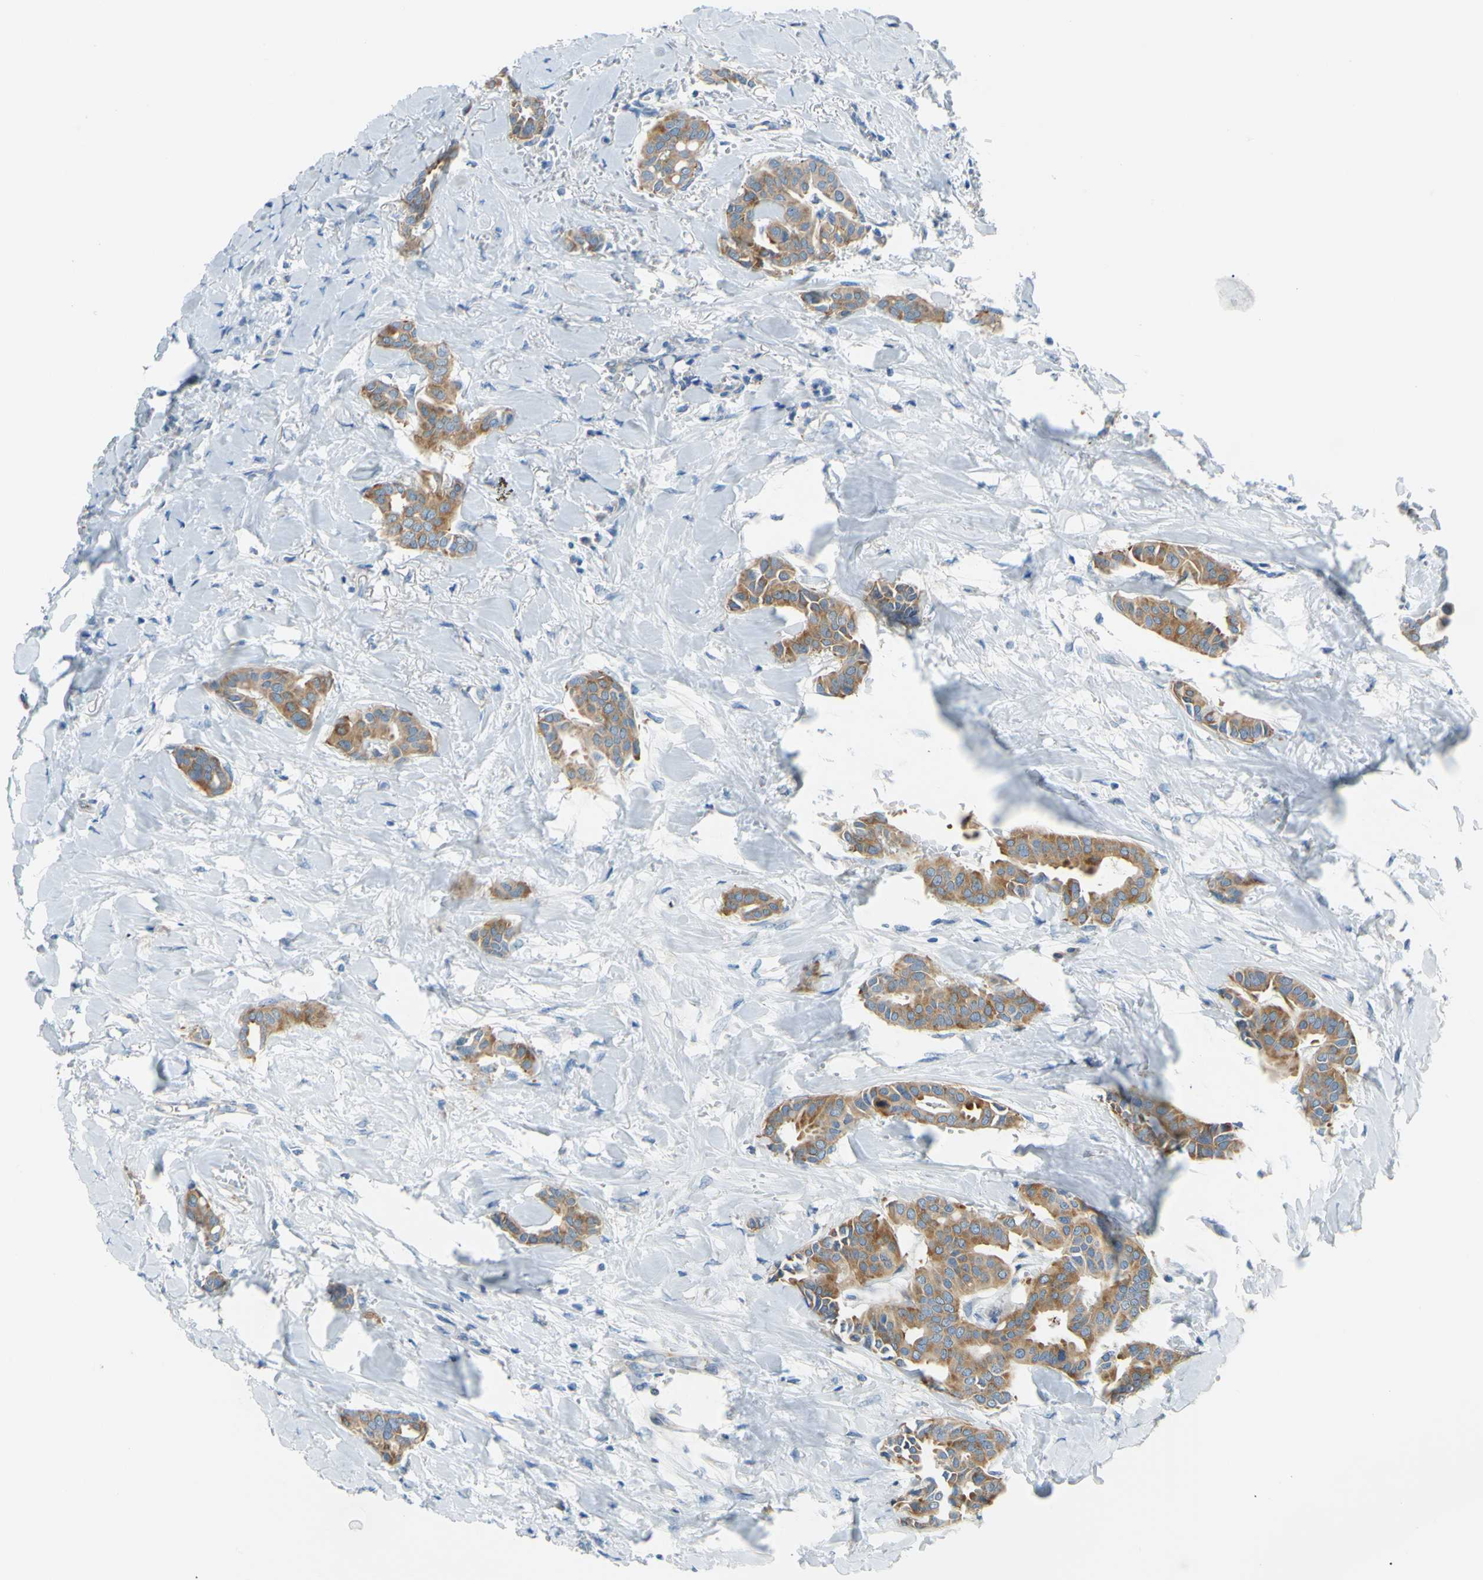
{"staining": {"intensity": "moderate", "quantity": ">75%", "location": "cytoplasmic/membranous"}, "tissue": "head and neck cancer", "cell_type": "Tumor cells", "image_type": "cancer", "snomed": [{"axis": "morphology", "description": "Adenocarcinoma, NOS"}, {"axis": "topography", "description": "Salivary gland"}, {"axis": "topography", "description": "Head-Neck"}], "caption": "Approximately >75% of tumor cells in adenocarcinoma (head and neck) demonstrate moderate cytoplasmic/membranous protein positivity as visualized by brown immunohistochemical staining.", "gene": "FRMD4B", "patient": {"sex": "female", "age": 59}}